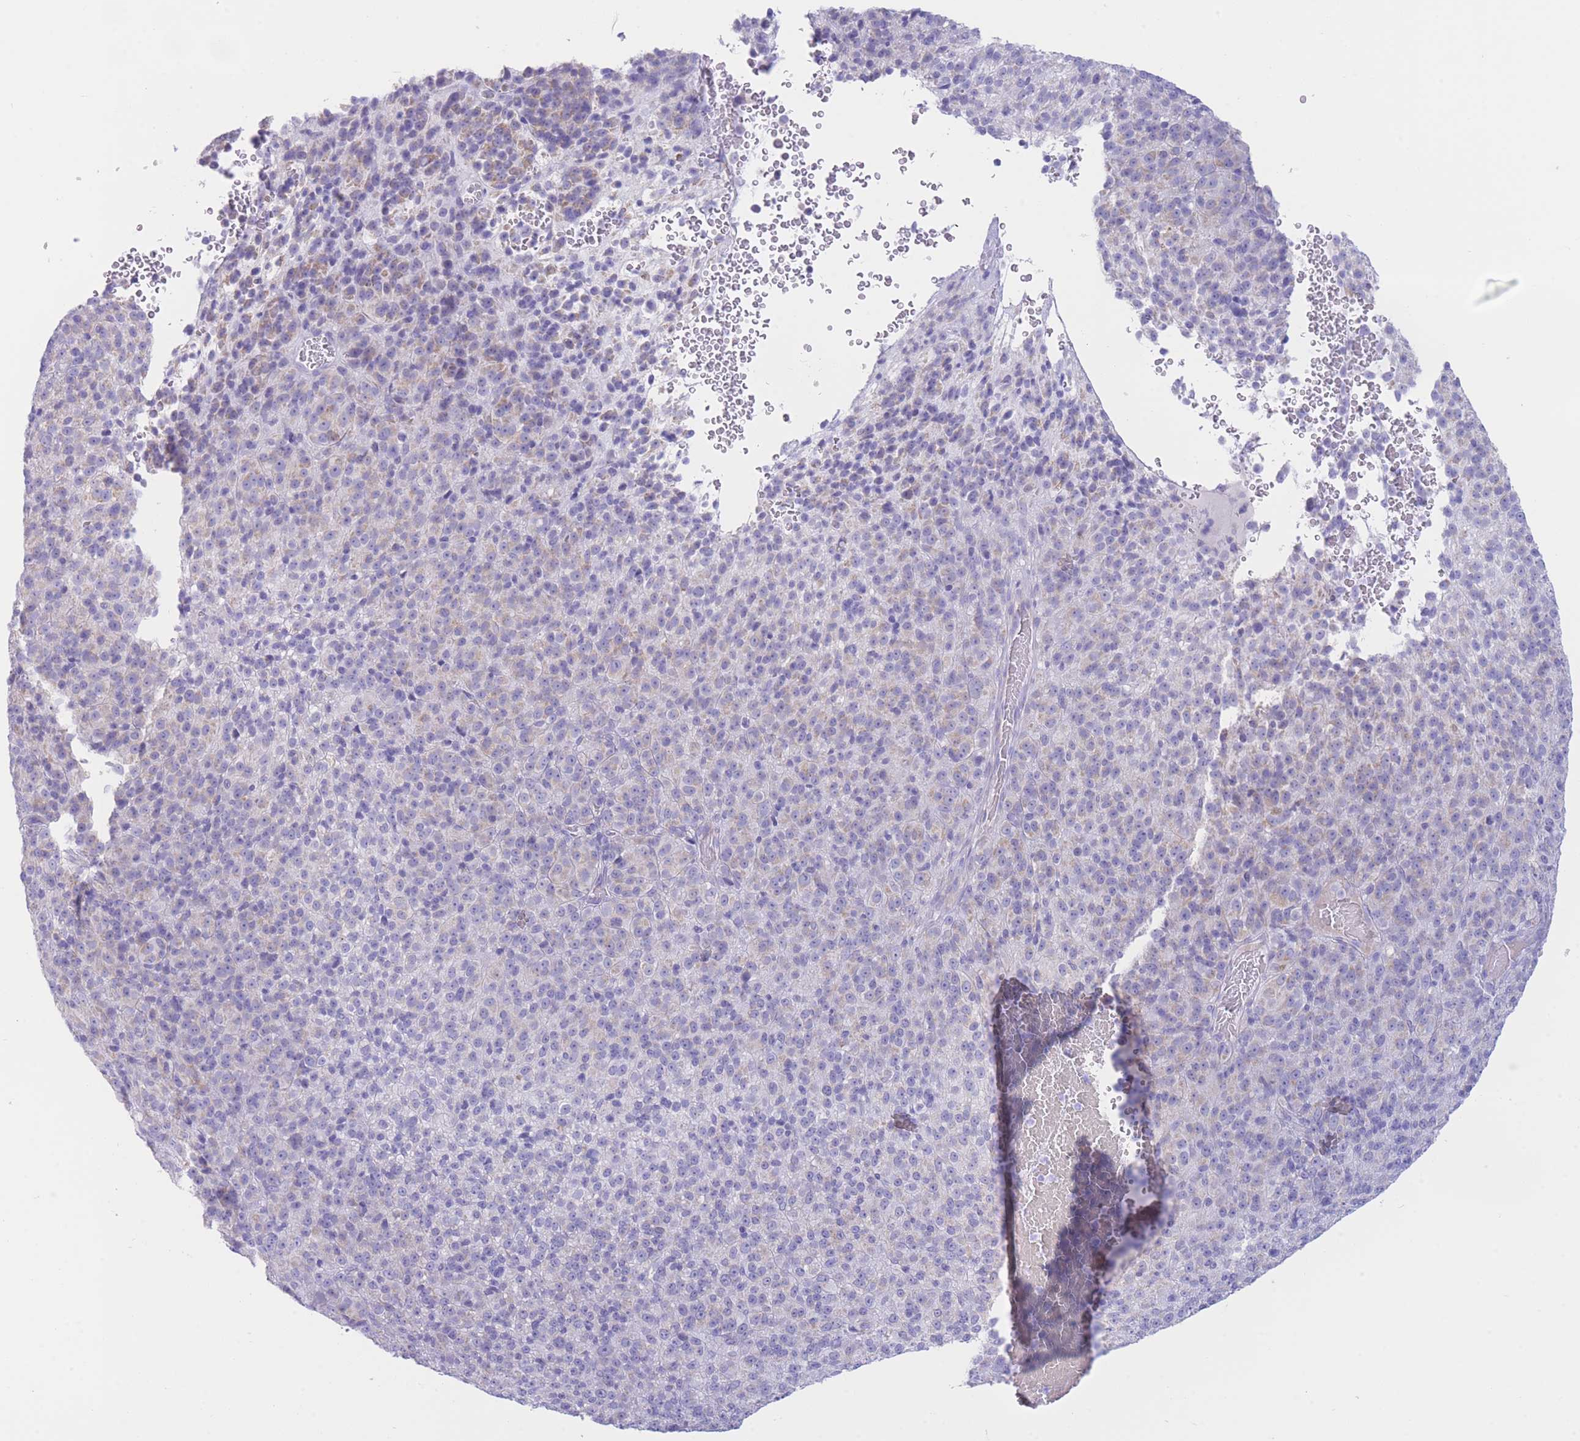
{"staining": {"intensity": "negative", "quantity": "none", "location": "none"}, "tissue": "melanoma", "cell_type": "Tumor cells", "image_type": "cancer", "snomed": [{"axis": "morphology", "description": "Malignant melanoma, Metastatic site"}, {"axis": "topography", "description": "Brain"}], "caption": "IHC of human malignant melanoma (metastatic site) exhibits no expression in tumor cells.", "gene": "VWA8", "patient": {"sex": "female", "age": 56}}